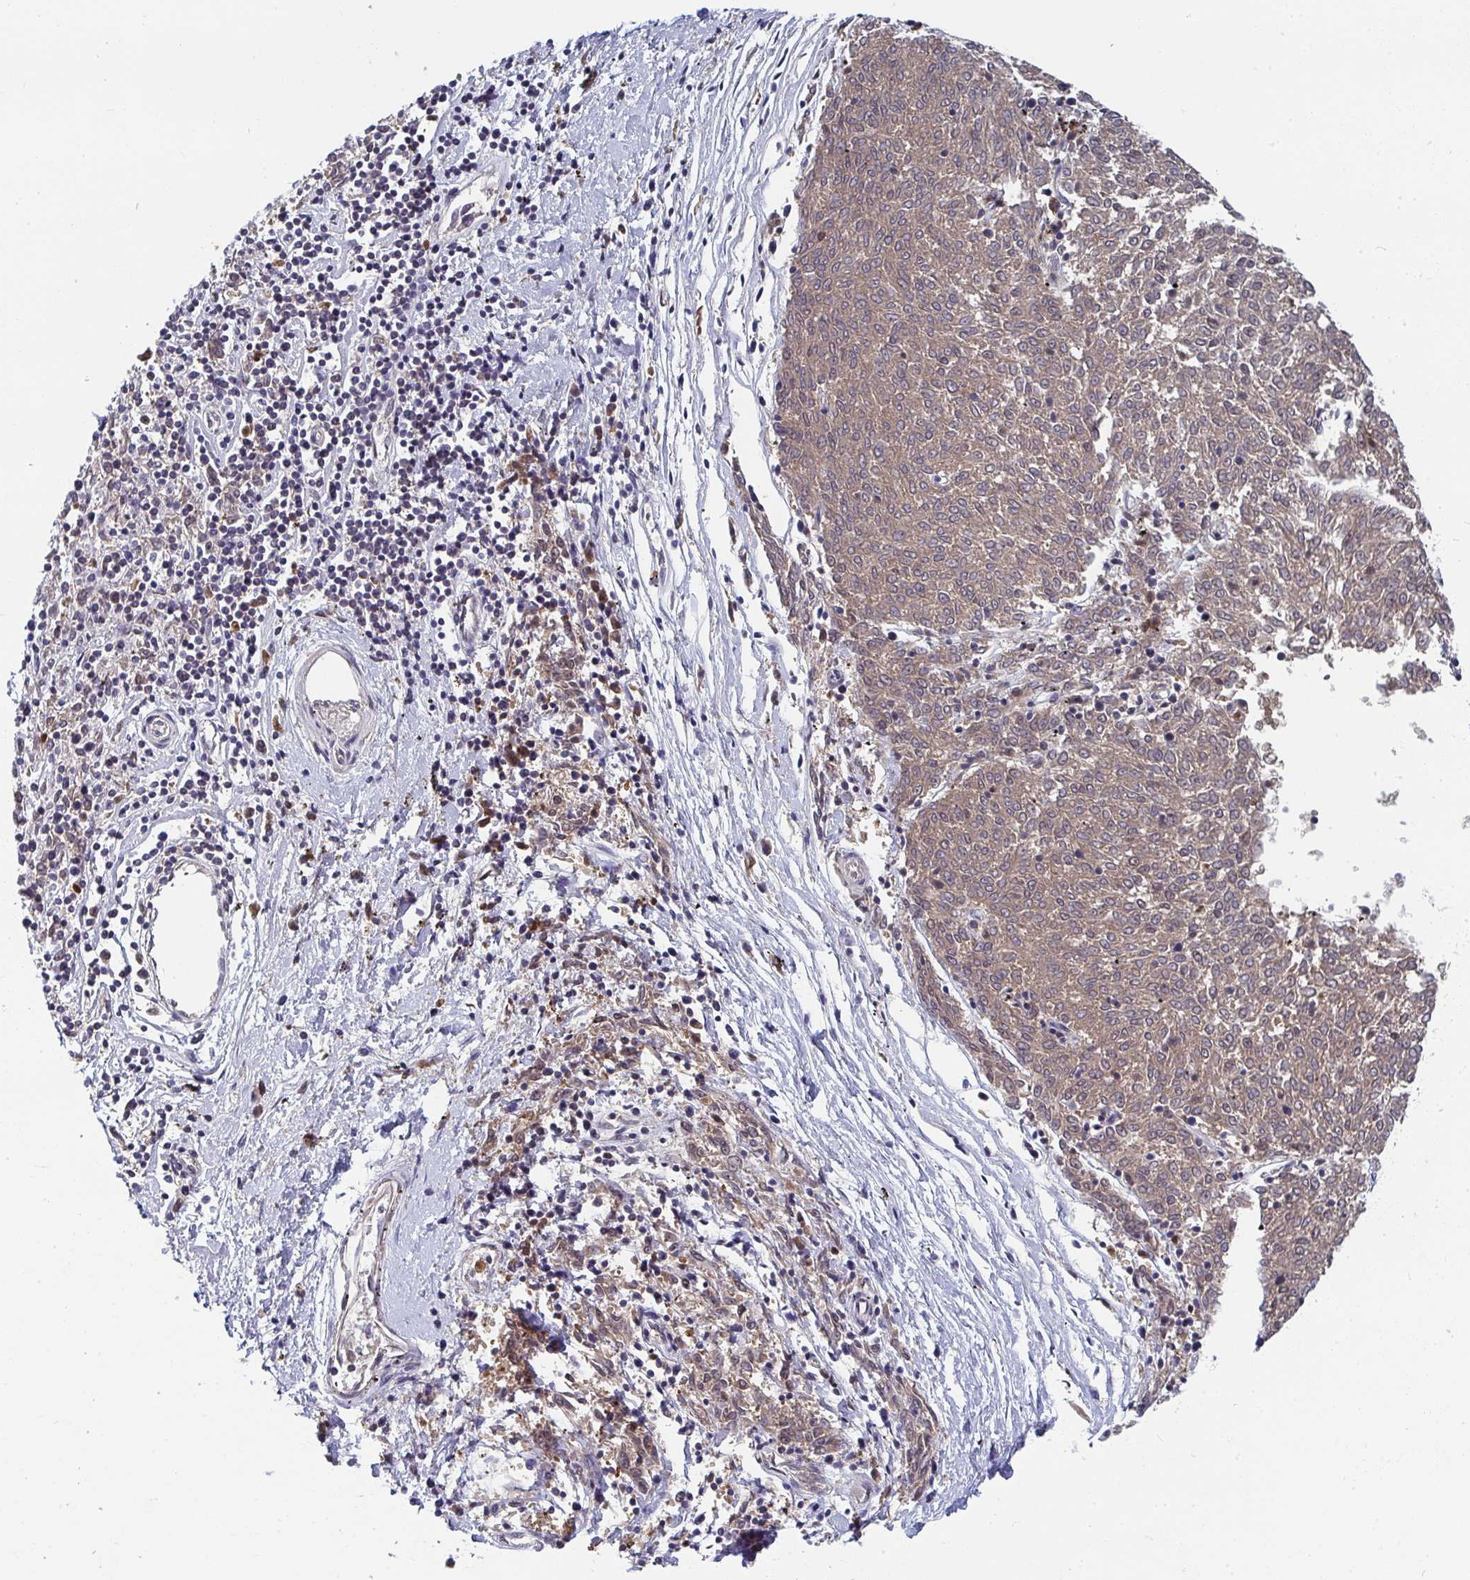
{"staining": {"intensity": "moderate", "quantity": ">75%", "location": "cytoplasmic/membranous"}, "tissue": "melanoma", "cell_type": "Tumor cells", "image_type": "cancer", "snomed": [{"axis": "morphology", "description": "Malignant melanoma, NOS"}, {"axis": "topography", "description": "Skin"}], "caption": "A micrograph of human malignant melanoma stained for a protein demonstrates moderate cytoplasmic/membranous brown staining in tumor cells.", "gene": "JDP2", "patient": {"sex": "female", "age": 72}}